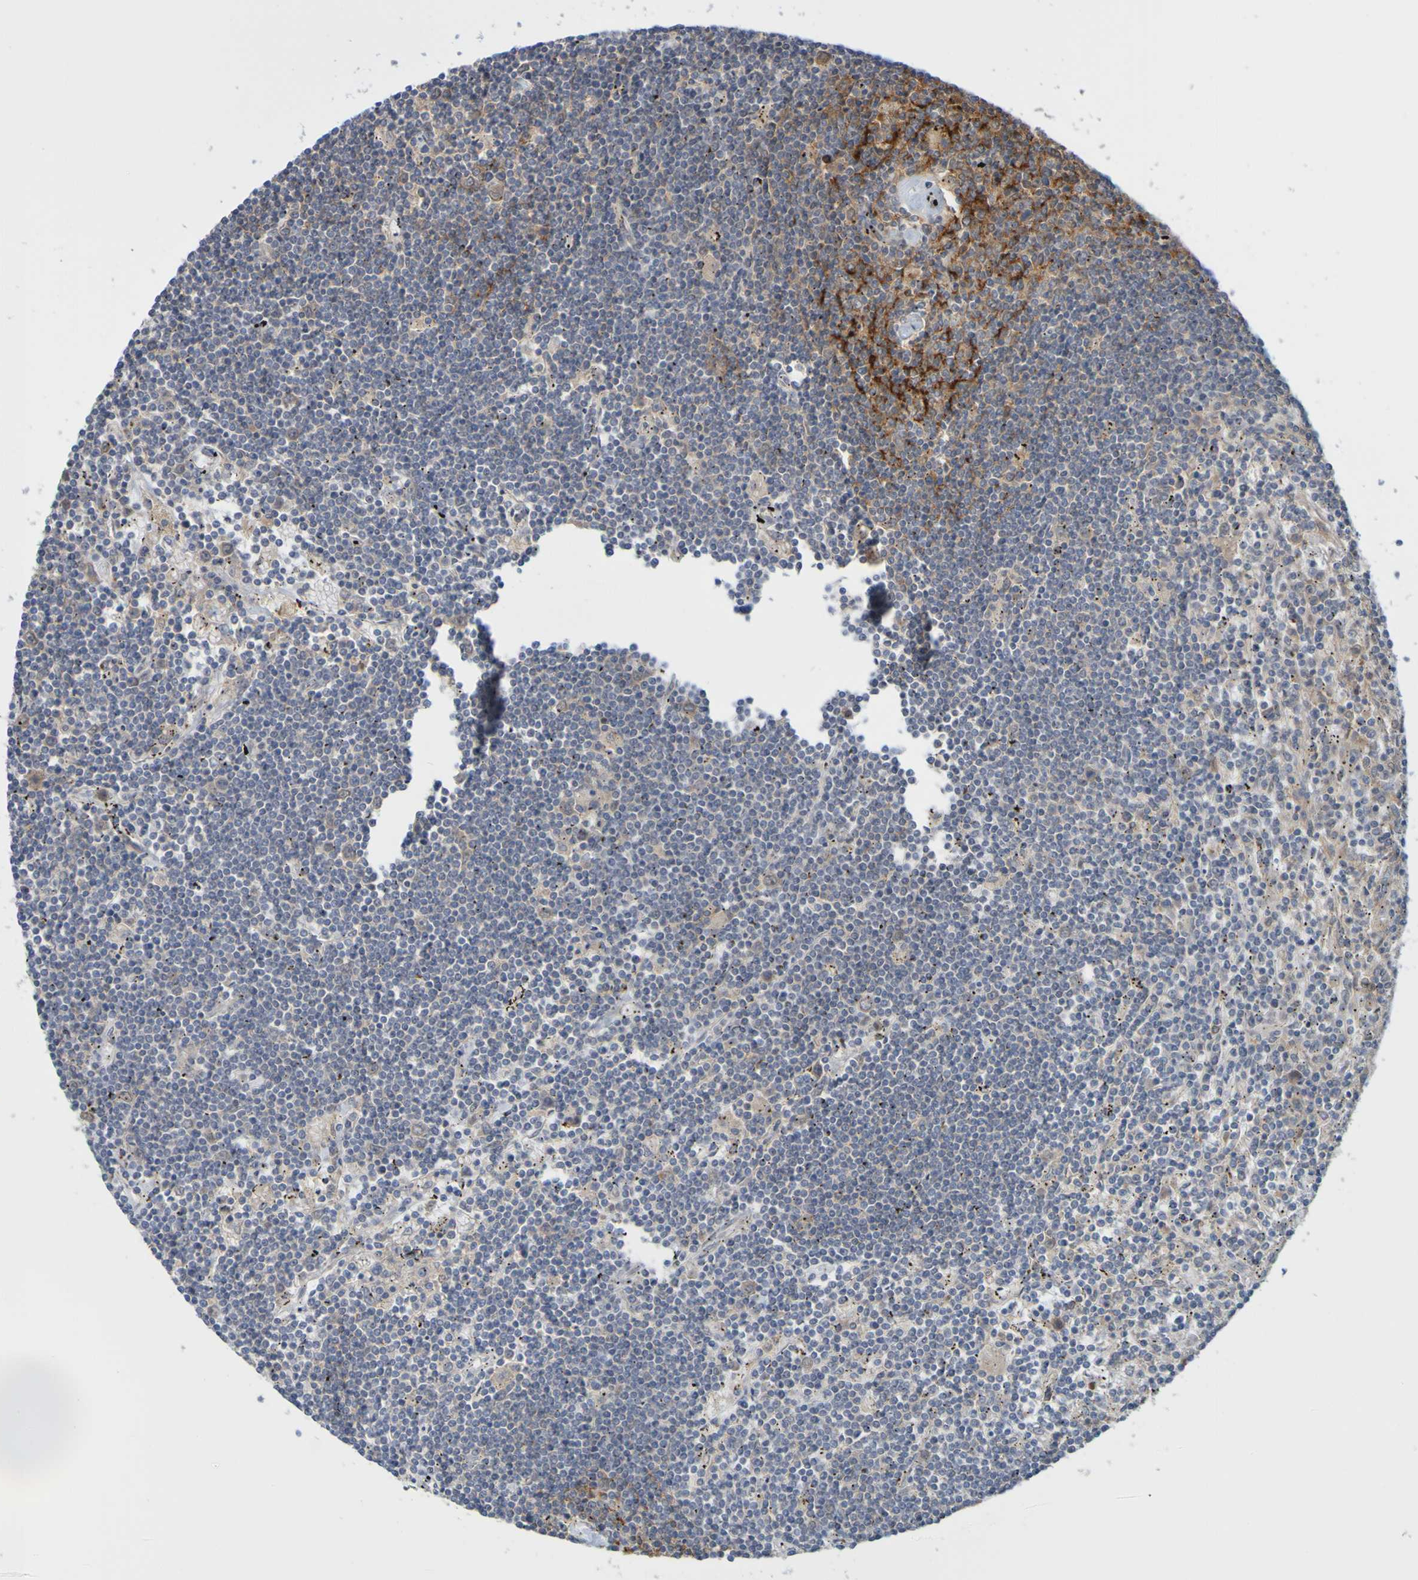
{"staining": {"intensity": "strong", "quantity": "<25%", "location": "cytoplasmic/membranous"}, "tissue": "lymphoma", "cell_type": "Tumor cells", "image_type": "cancer", "snomed": [{"axis": "morphology", "description": "Malignant lymphoma, non-Hodgkin's type, Low grade"}, {"axis": "topography", "description": "Spleen"}], "caption": "Immunohistochemical staining of human lymphoma shows medium levels of strong cytoplasmic/membranous positivity in about <25% of tumor cells.", "gene": "NAV2", "patient": {"sex": "male", "age": 76}}